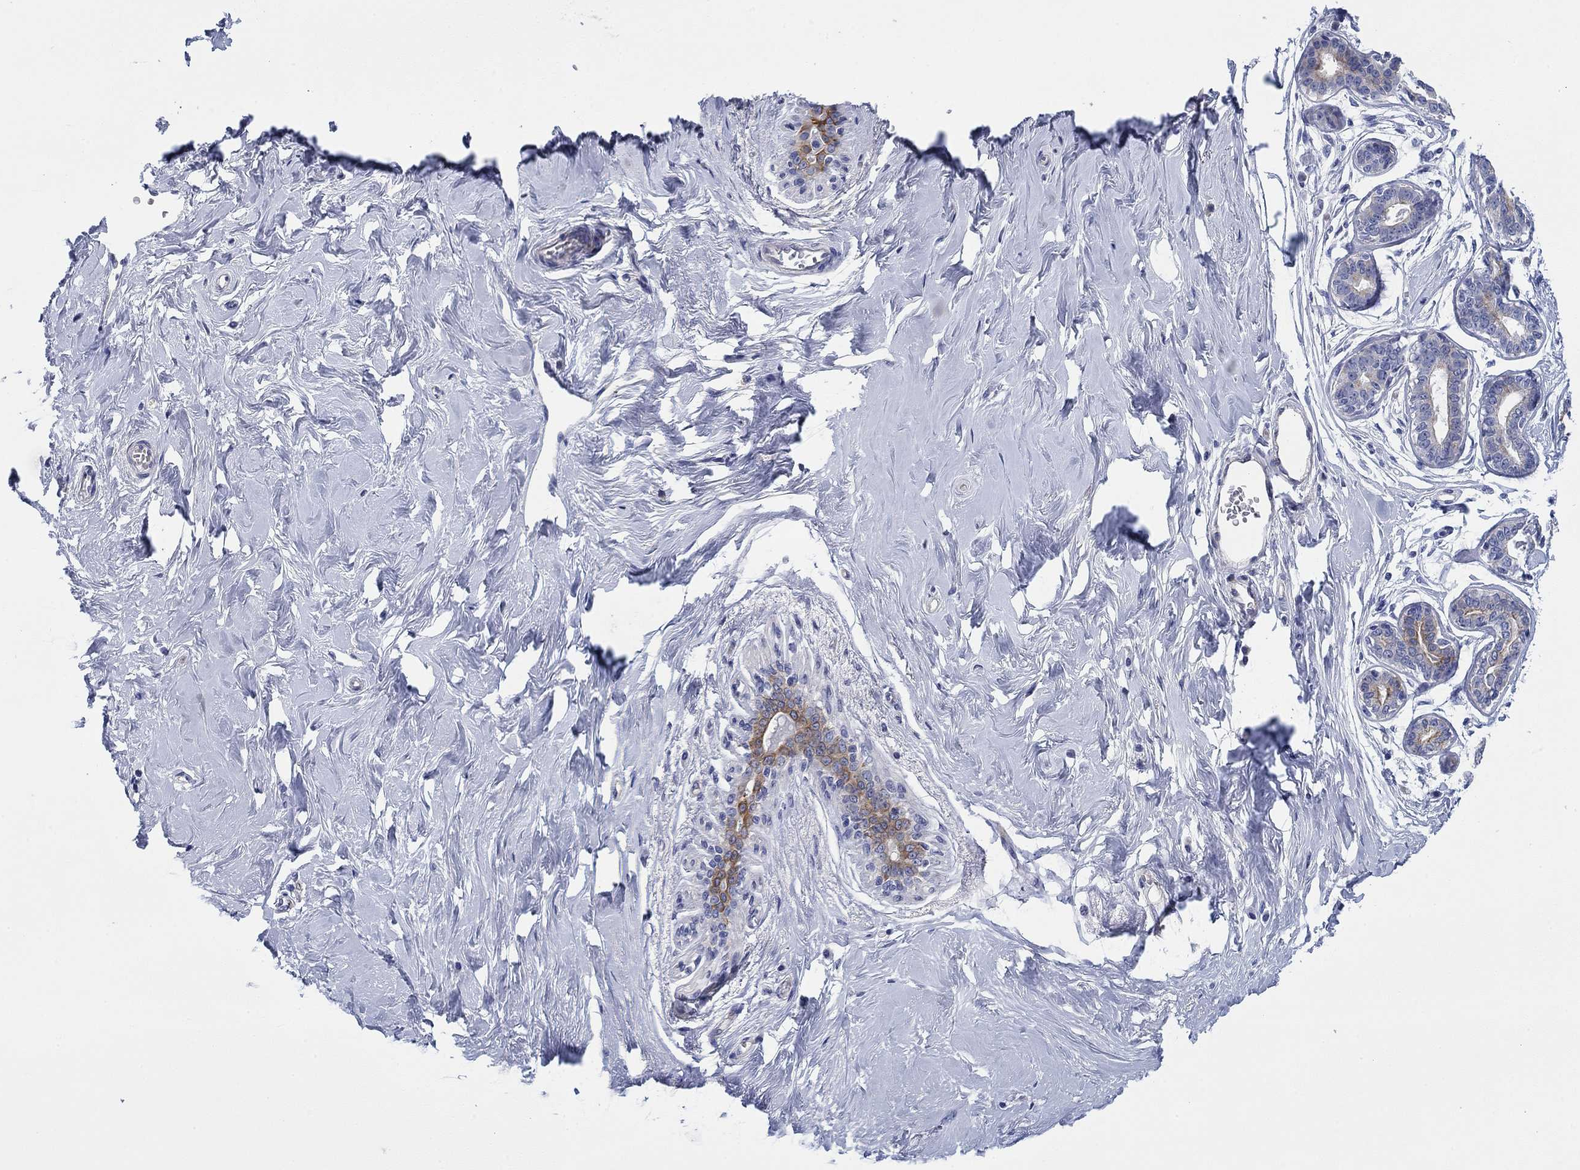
{"staining": {"intensity": "negative", "quantity": "none", "location": "none"}, "tissue": "breast", "cell_type": "Adipocytes", "image_type": "normal", "snomed": [{"axis": "morphology", "description": "Normal tissue, NOS"}, {"axis": "topography", "description": "Skin"}, {"axis": "topography", "description": "Breast"}], "caption": "High power microscopy photomicrograph of an IHC micrograph of normal breast, revealing no significant staining in adipocytes.", "gene": "SVEP1", "patient": {"sex": "female", "age": 43}}